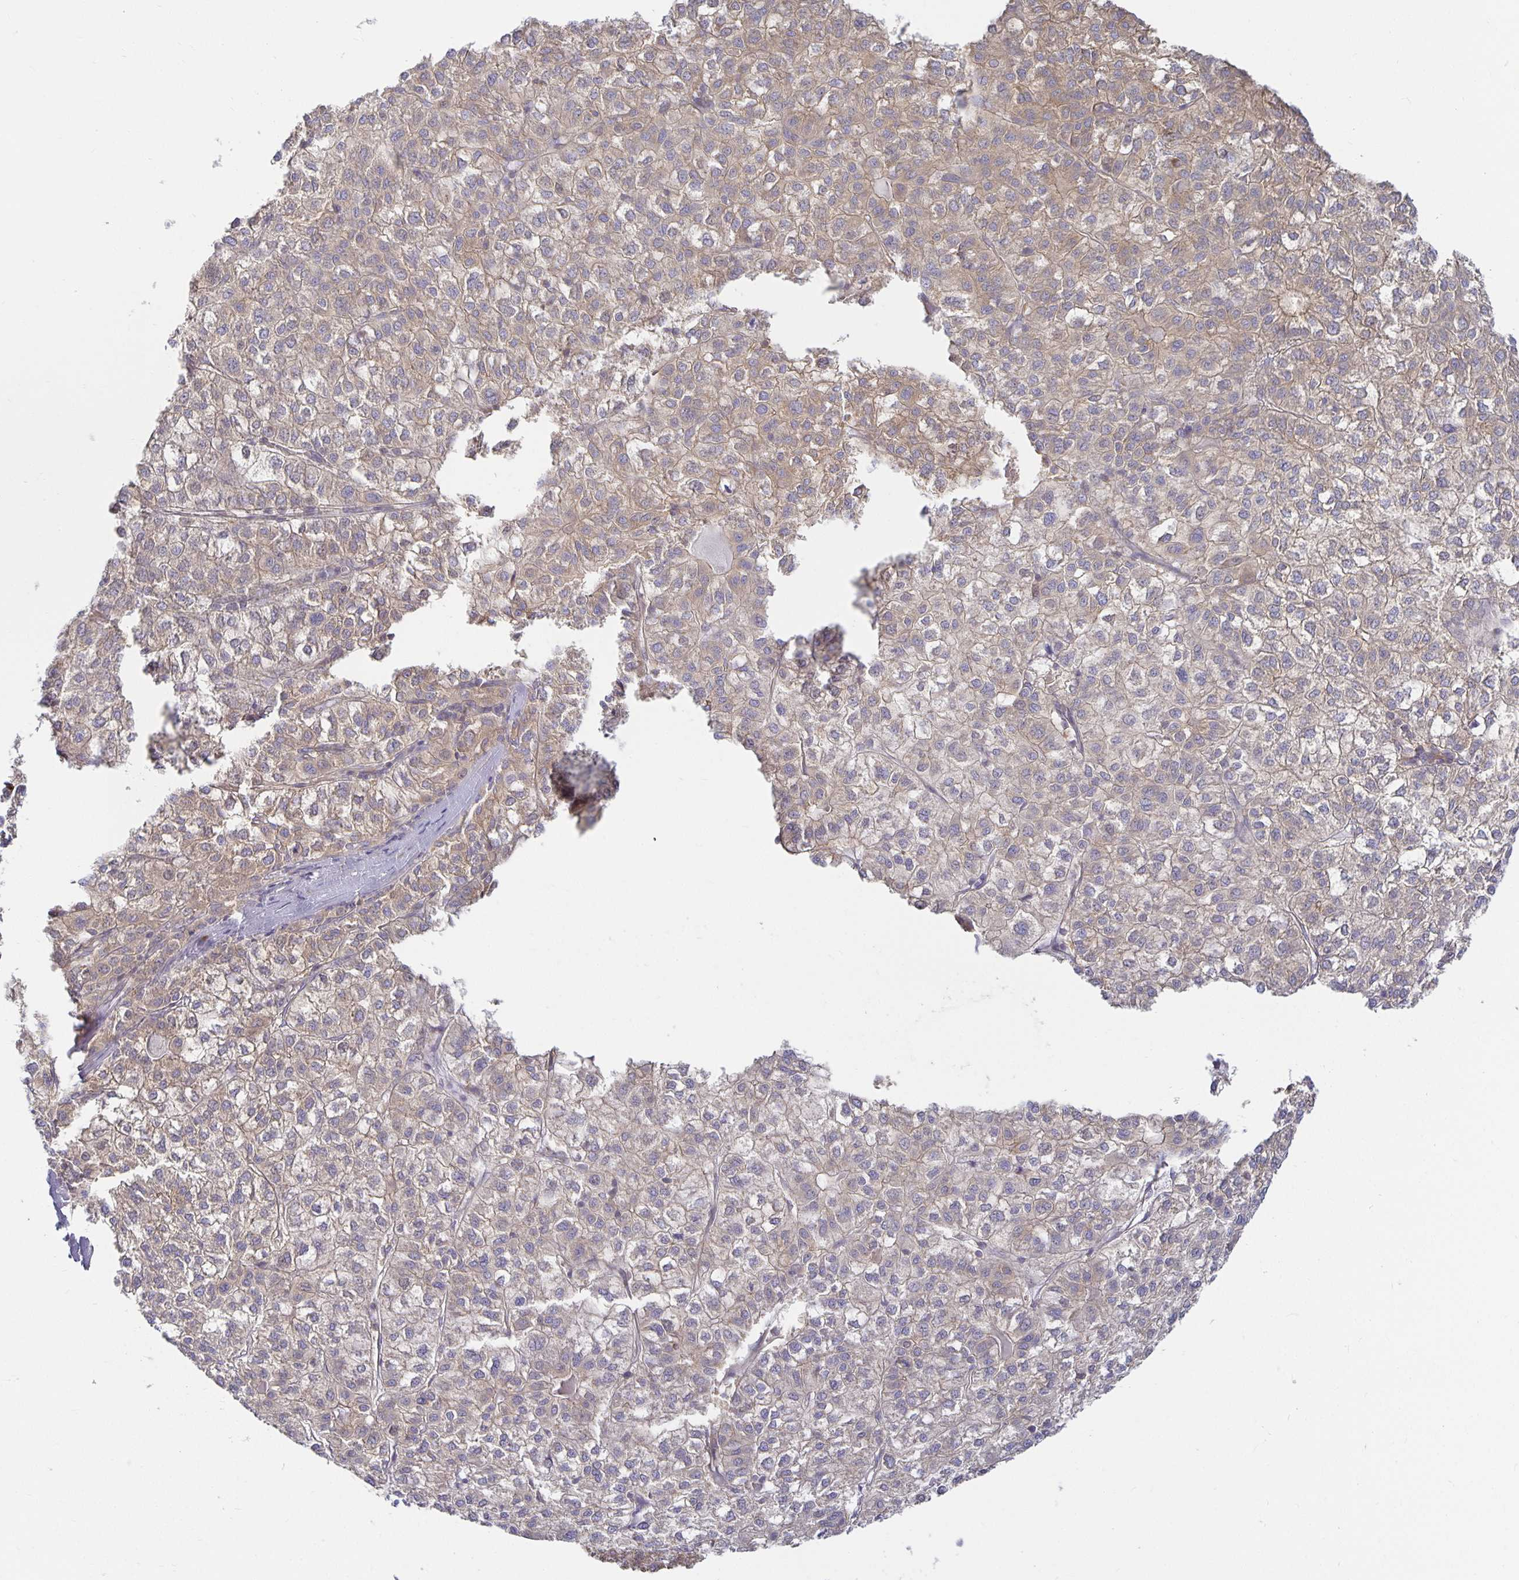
{"staining": {"intensity": "weak", "quantity": "25%-75%", "location": "cytoplasmic/membranous"}, "tissue": "liver cancer", "cell_type": "Tumor cells", "image_type": "cancer", "snomed": [{"axis": "morphology", "description": "Carcinoma, Hepatocellular, NOS"}, {"axis": "topography", "description": "Liver"}], "caption": "This is a histology image of immunohistochemistry (IHC) staining of liver cancer (hepatocellular carcinoma), which shows weak expression in the cytoplasmic/membranous of tumor cells.", "gene": "USO1", "patient": {"sex": "female", "age": 43}}